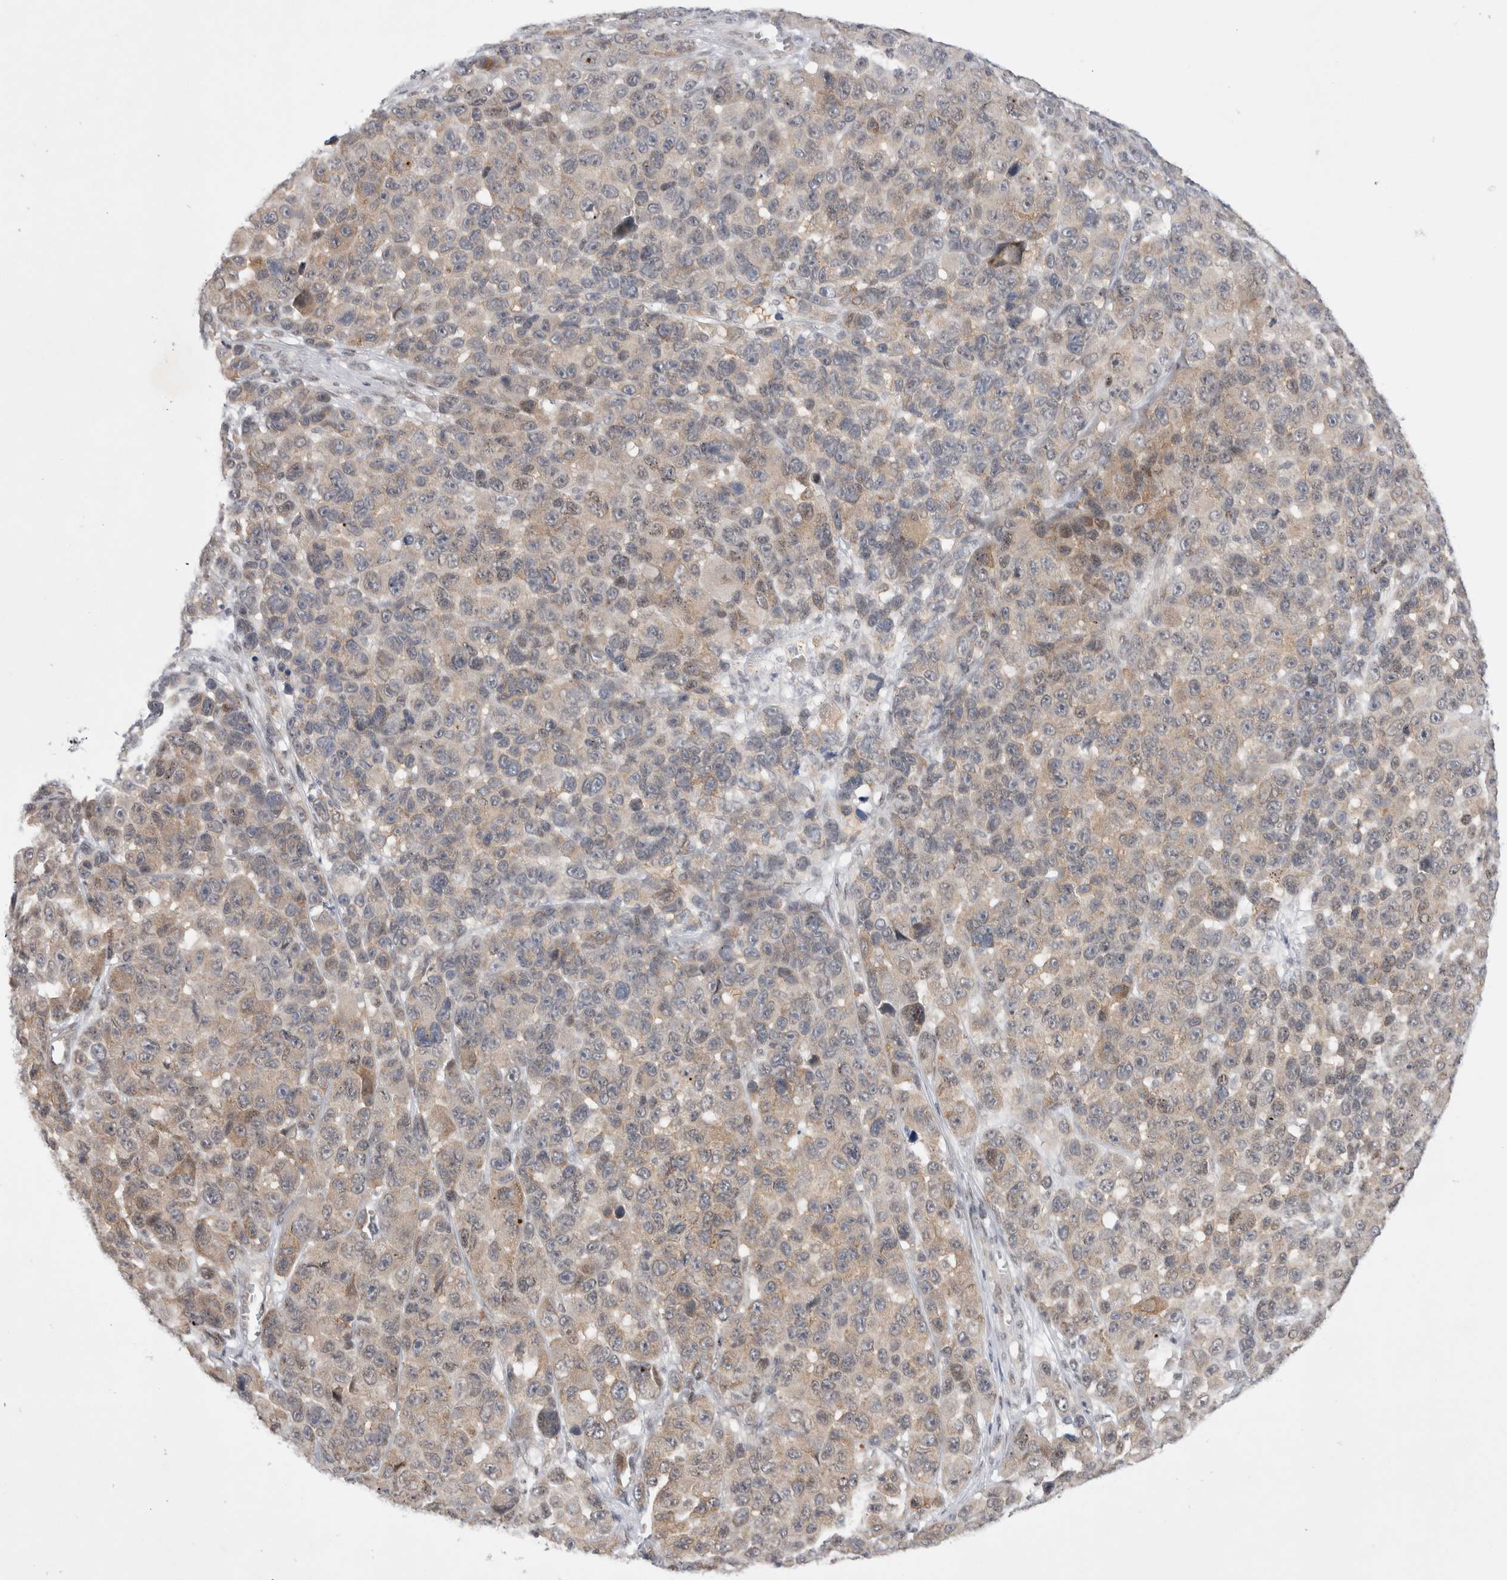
{"staining": {"intensity": "weak", "quantity": "<25%", "location": "cytoplasmic/membranous"}, "tissue": "melanoma", "cell_type": "Tumor cells", "image_type": "cancer", "snomed": [{"axis": "morphology", "description": "Malignant melanoma, NOS"}, {"axis": "topography", "description": "Skin"}], "caption": "Micrograph shows no significant protein expression in tumor cells of malignant melanoma.", "gene": "WIPF2", "patient": {"sex": "male", "age": 53}}